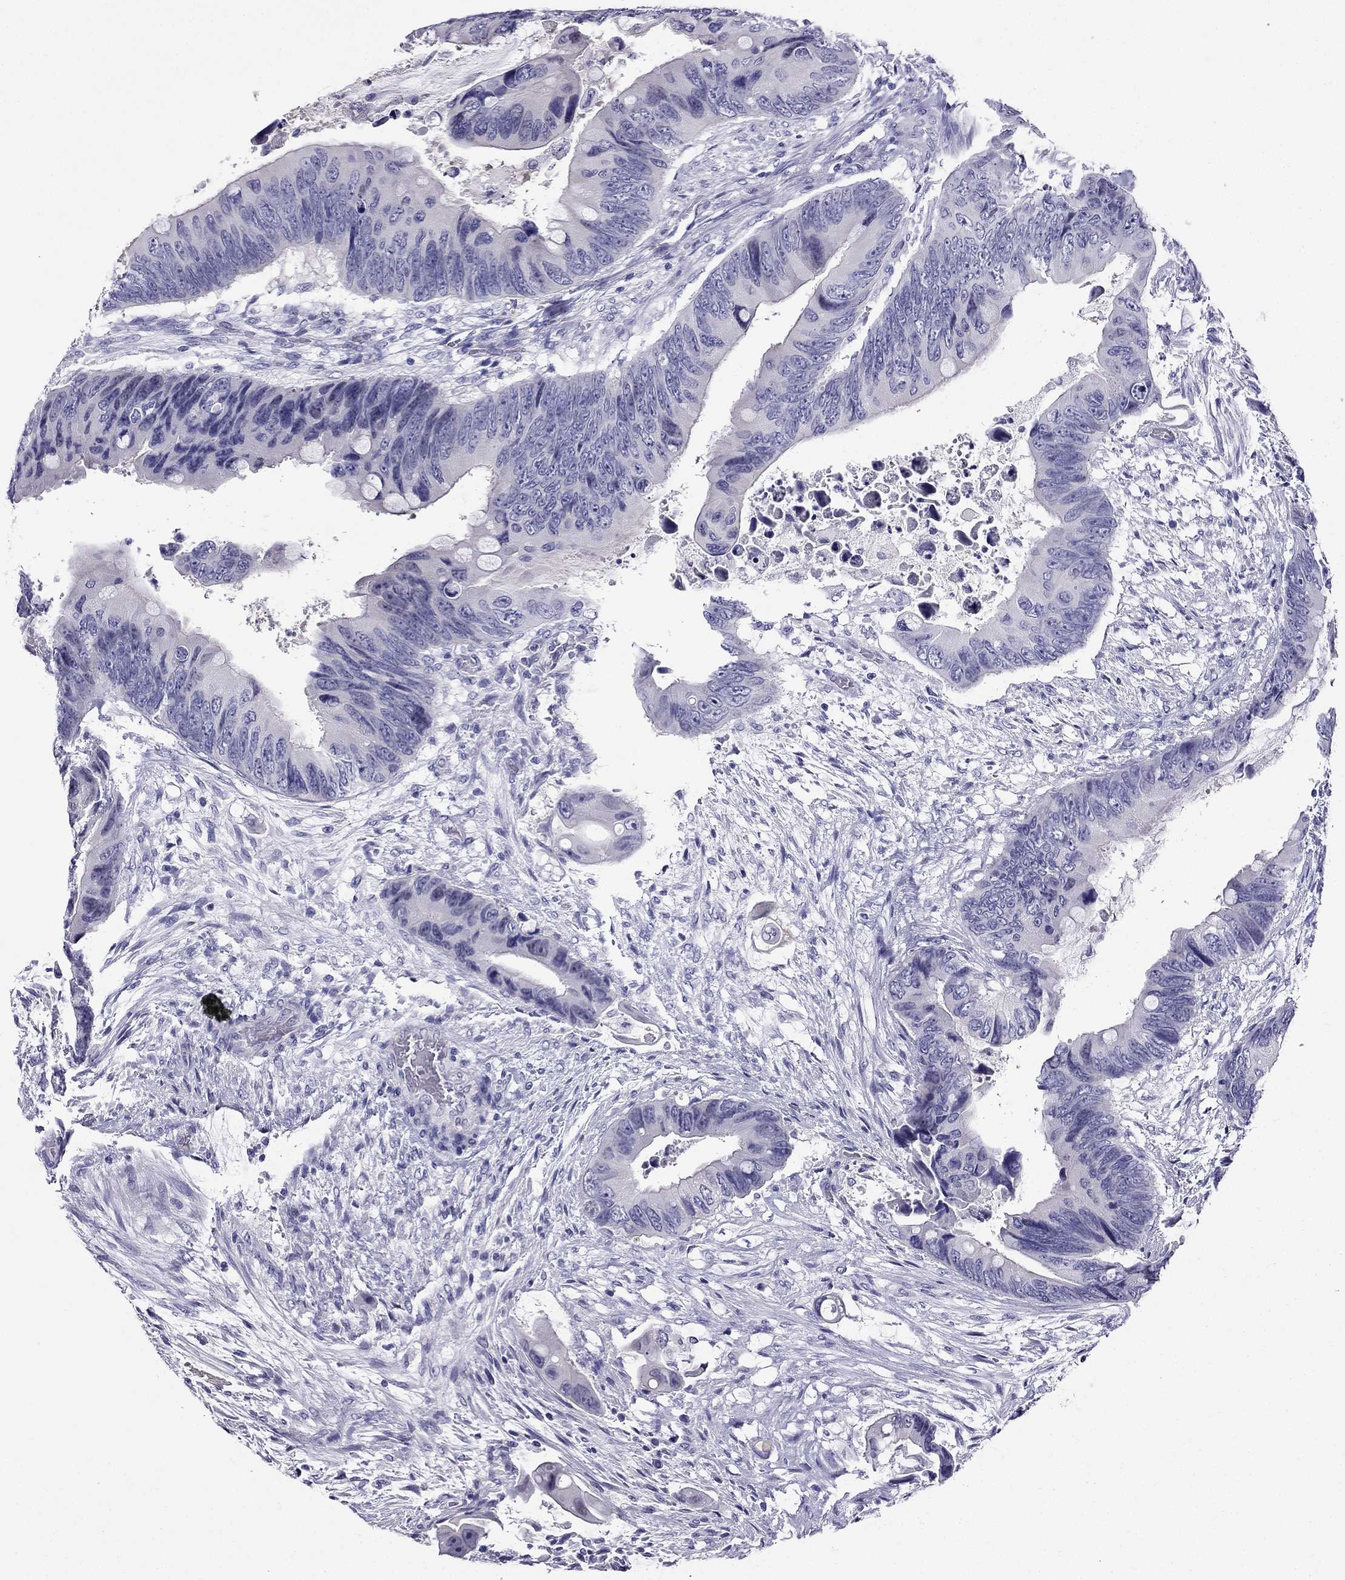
{"staining": {"intensity": "negative", "quantity": "none", "location": "none"}, "tissue": "colorectal cancer", "cell_type": "Tumor cells", "image_type": "cancer", "snomed": [{"axis": "morphology", "description": "Adenocarcinoma, NOS"}, {"axis": "topography", "description": "Rectum"}], "caption": "Immunohistochemistry photomicrograph of adenocarcinoma (colorectal) stained for a protein (brown), which reveals no staining in tumor cells.", "gene": "KCNJ10", "patient": {"sex": "male", "age": 63}}